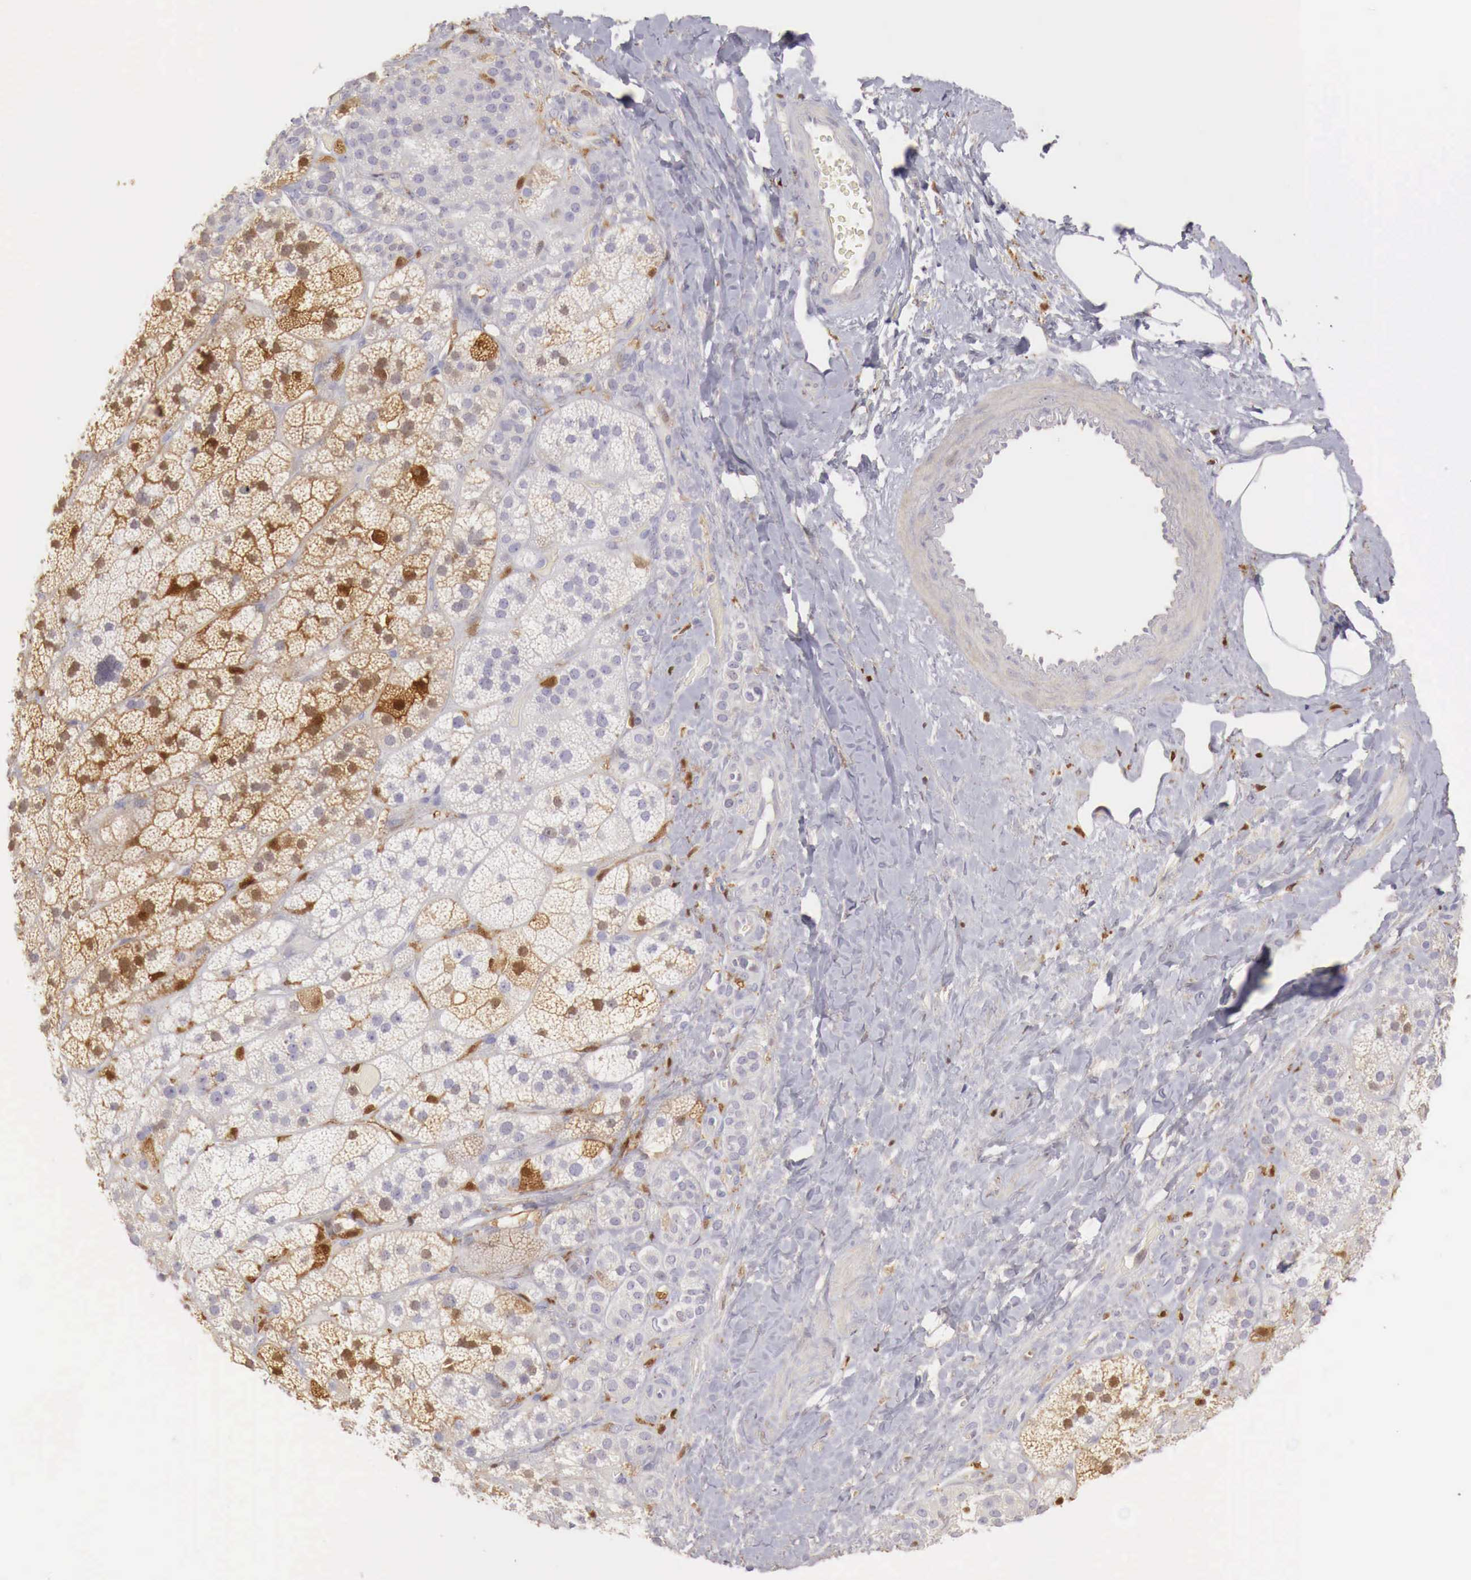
{"staining": {"intensity": "negative", "quantity": "none", "location": "none"}, "tissue": "adrenal gland", "cell_type": "Glandular cells", "image_type": "normal", "snomed": [{"axis": "morphology", "description": "Normal tissue, NOS"}, {"axis": "topography", "description": "Adrenal gland"}], "caption": "IHC photomicrograph of unremarkable adrenal gland stained for a protein (brown), which exhibits no expression in glandular cells.", "gene": "RENBP", "patient": {"sex": "male", "age": 57}}